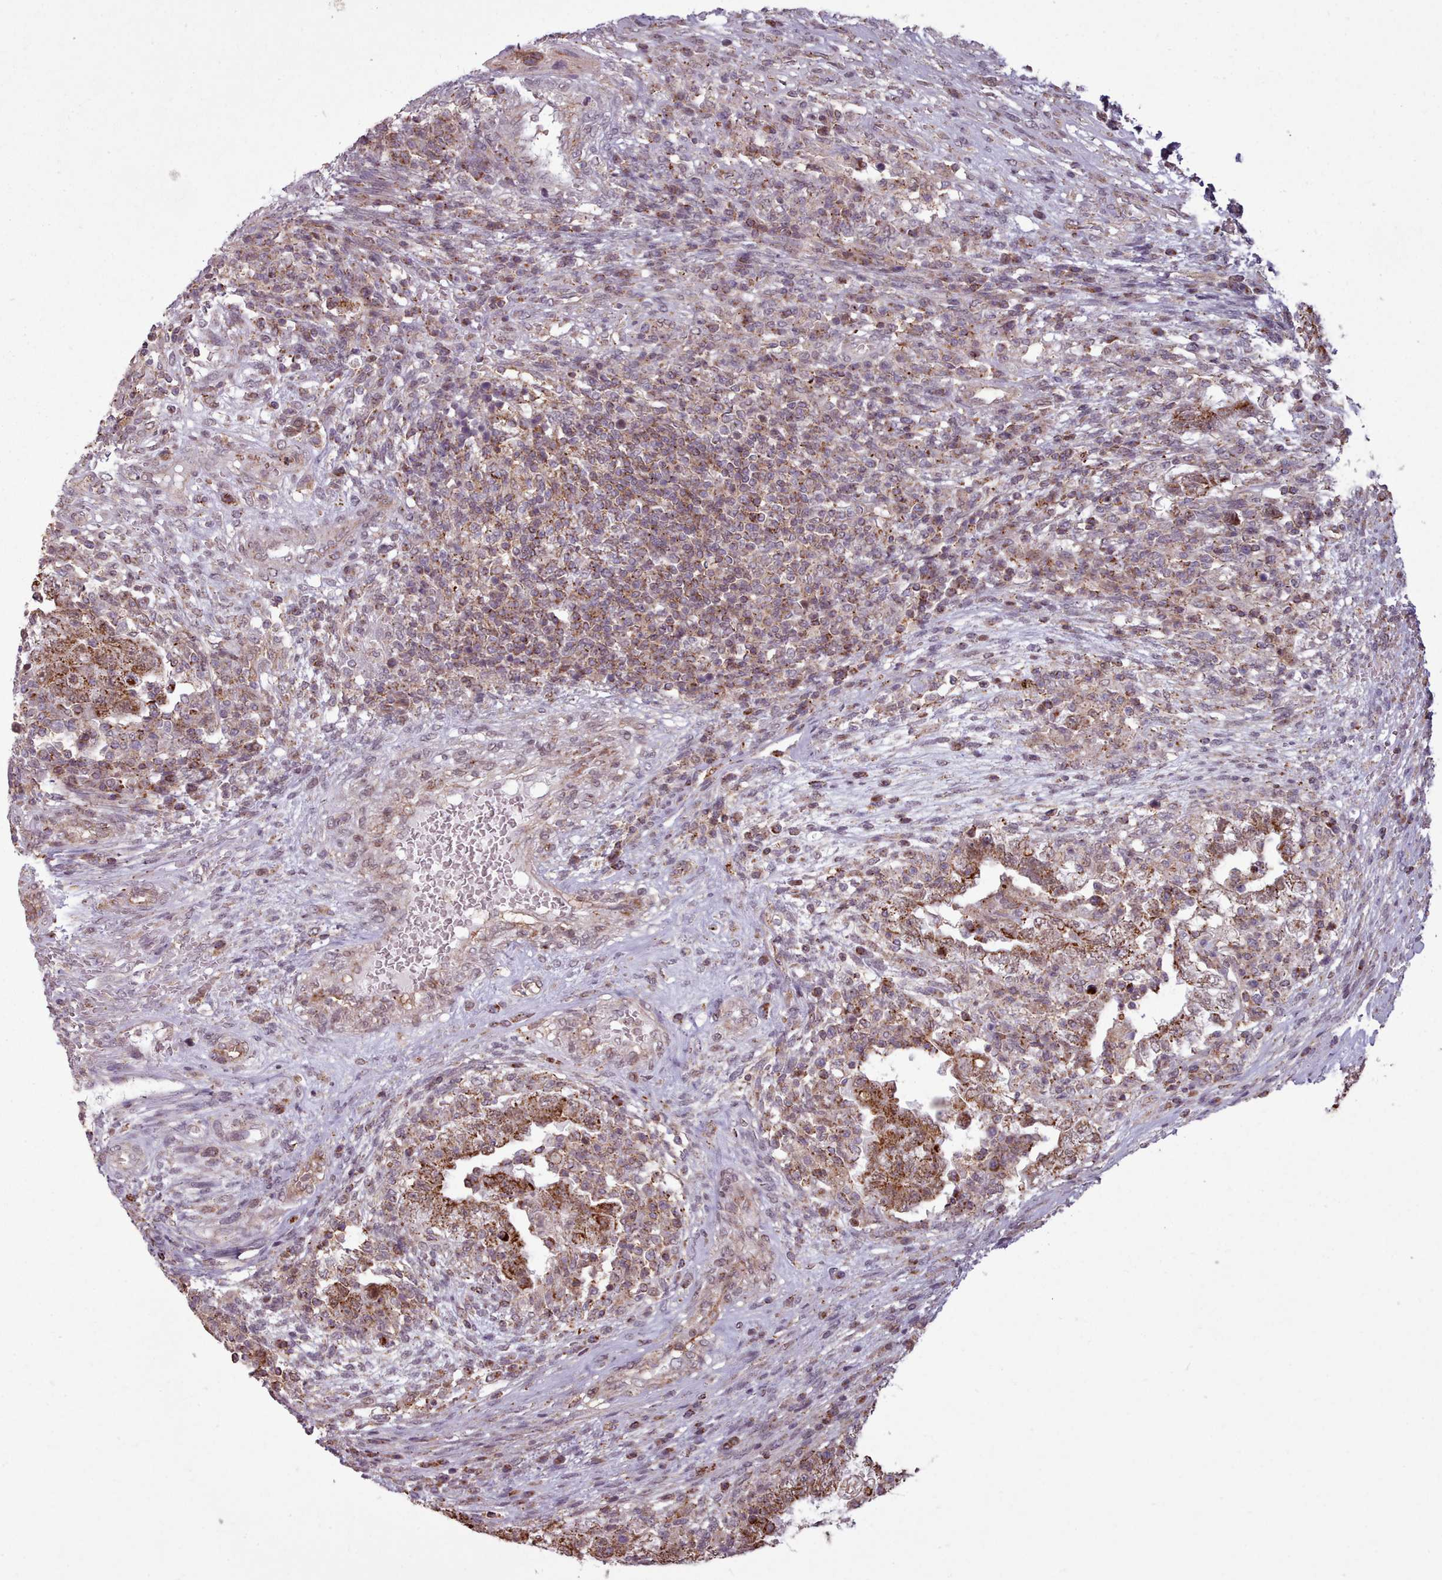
{"staining": {"intensity": "moderate", "quantity": ">75%", "location": "cytoplasmic/membranous"}, "tissue": "testis cancer", "cell_type": "Tumor cells", "image_type": "cancer", "snomed": [{"axis": "morphology", "description": "Carcinoma, Embryonal, NOS"}, {"axis": "topography", "description": "Testis"}], "caption": "This is an image of immunohistochemistry (IHC) staining of testis cancer, which shows moderate expression in the cytoplasmic/membranous of tumor cells.", "gene": "ZMYM4", "patient": {"sex": "male", "age": 26}}